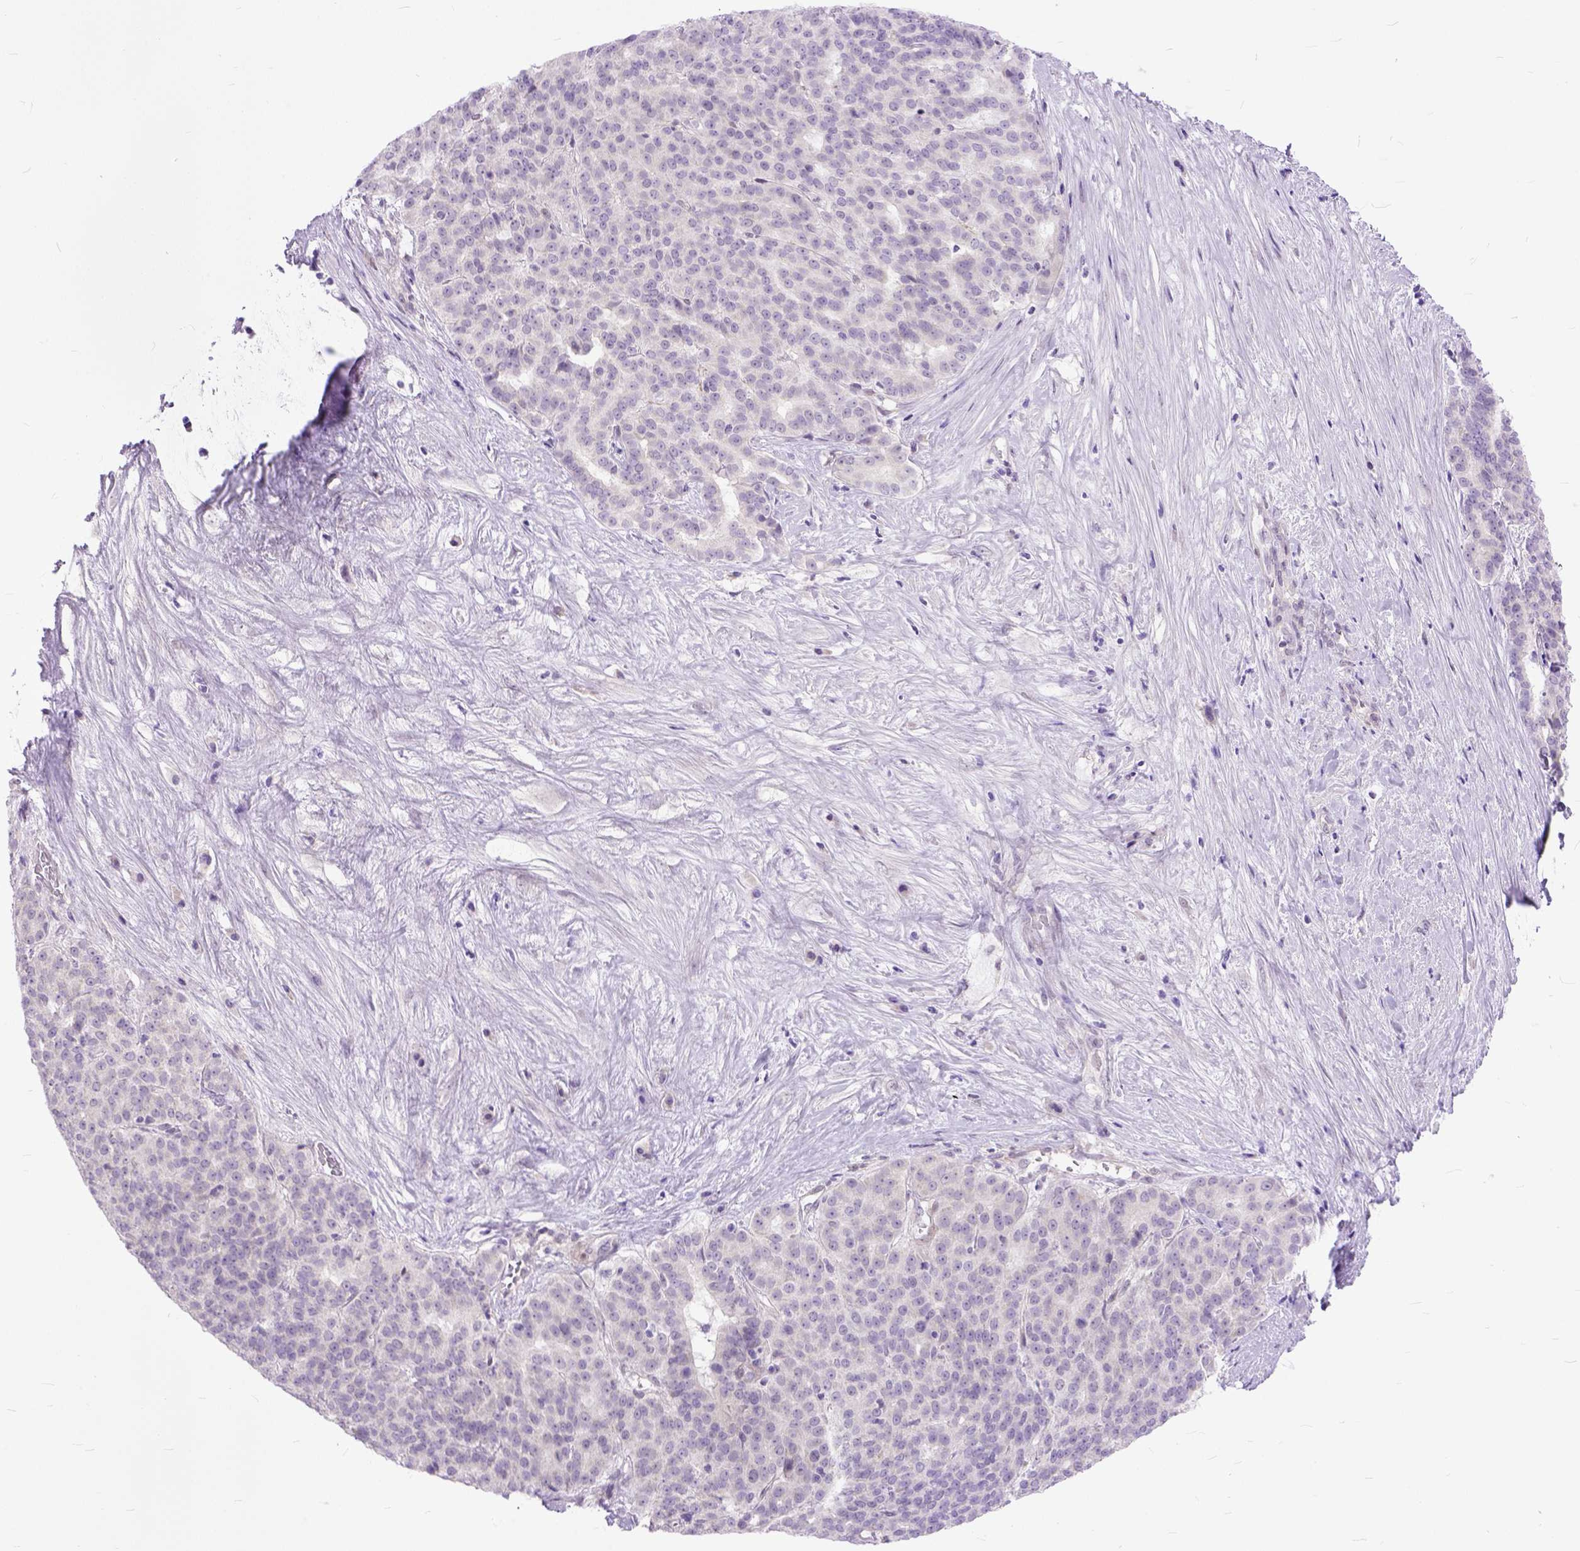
{"staining": {"intensity": "negative", "quantity": "none", "location": "none"}, "tissue": "liver cancer", "cell_type": "Tumor cells", "image_type": "cancer", "snomed": [{"axis": "morphology", "description": "Cholangiocarcinoma"}, {"axis": "topography", "description": "Liver"}], "caption": "This histopathology image is of liver cholangiocarcinoma stained with immunohistochemistry to label a protein in brown with the nuclei are counter-stained blue. There is no positivity in tumor cells. (Brightfield microscopy of DAB (3,3'-diaminobenzidine) IHC at high magnification).", "gene": "TCEAL7", "patient": {"sex": "female", "age": 47}}